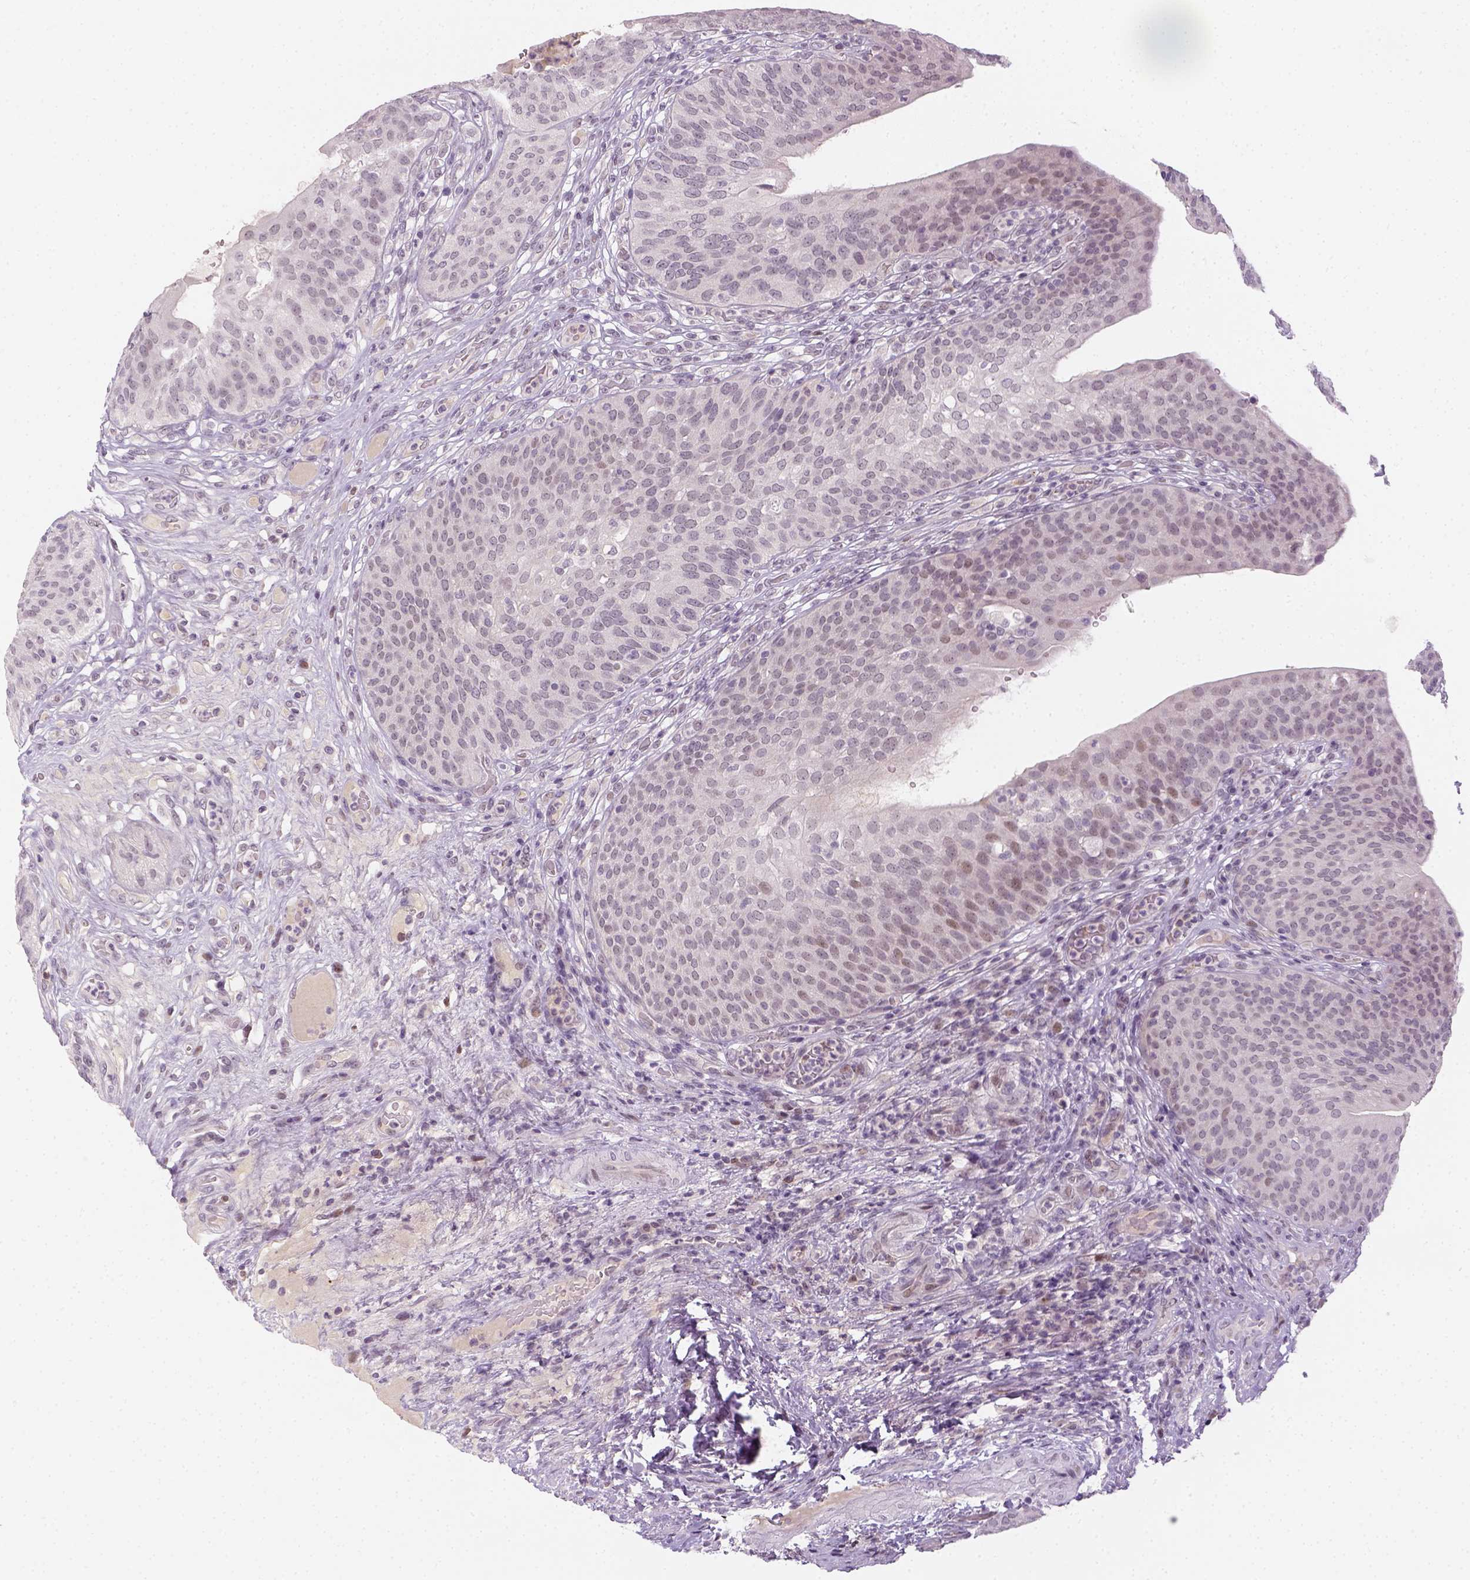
{"staining": {"intensity": "weak", "quantity": "<25%", "location": "nuclear"}, "tissue": "urinary bladder", "cell_type": "Urothelial cells", "image_type": "normal", "snomed": [{"axis": "morphology", "description": "Normal tissue, NOS"}, {"axis": "topography", "description": "Urinary bladder"}, {"axis": "topography", "description": "Peripheral nerve tissue"}], "caption": "High power microscopy histopathology image of an IHC micrograph of unremarkable urinary bladder, revealing no significant staining in urothelial cells. (Brightfield microscopy of DAB (3,3'-diaminobenzidine) immunohistochemistry (IHC) at high magnification).", "gene": "MAGEB3", "patient": {"sex": "male", "age": 66}}